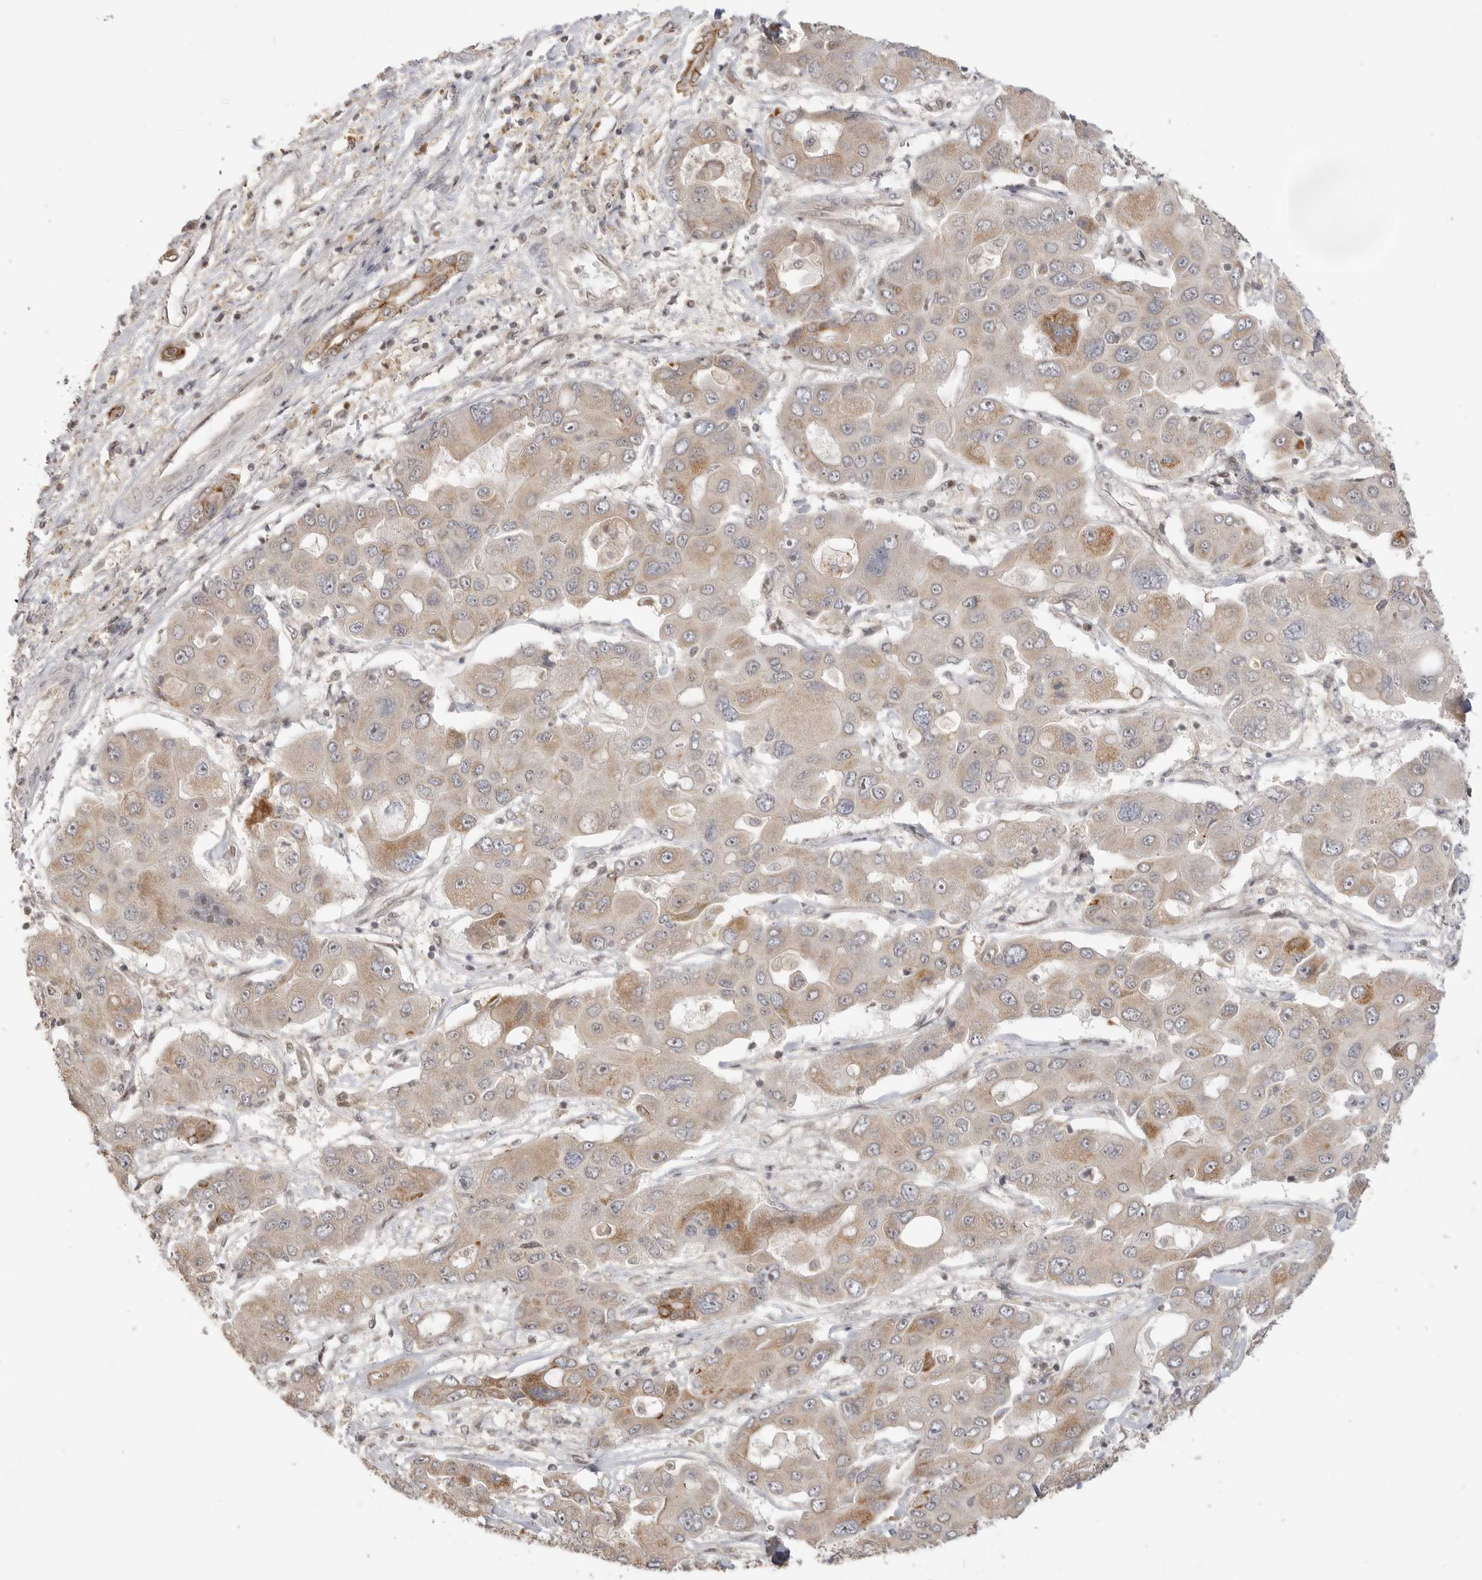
{"staining": {"intensity": "moderate", "quantity": "<25%", "location": "cytoplasmic/membranous"}, "tissue": "liver cancer", "cell_type": "Tumor cells", "image_type": "cancer", "snomed": [{"axis": "morphology", "description": "Cholangiocarcinoma"}, {"axis": "topography", "description": "Liver"}], "caption": "Immunohistochemistry (IHC) (DAB) staining of liver cholangiocarcinoma exhibits moderate cytoplasmic/membranous protein positivity in about <25% of tumor cells.", "gene": "ALKAL1", "patient": {"sex": "male", "age": 67}}